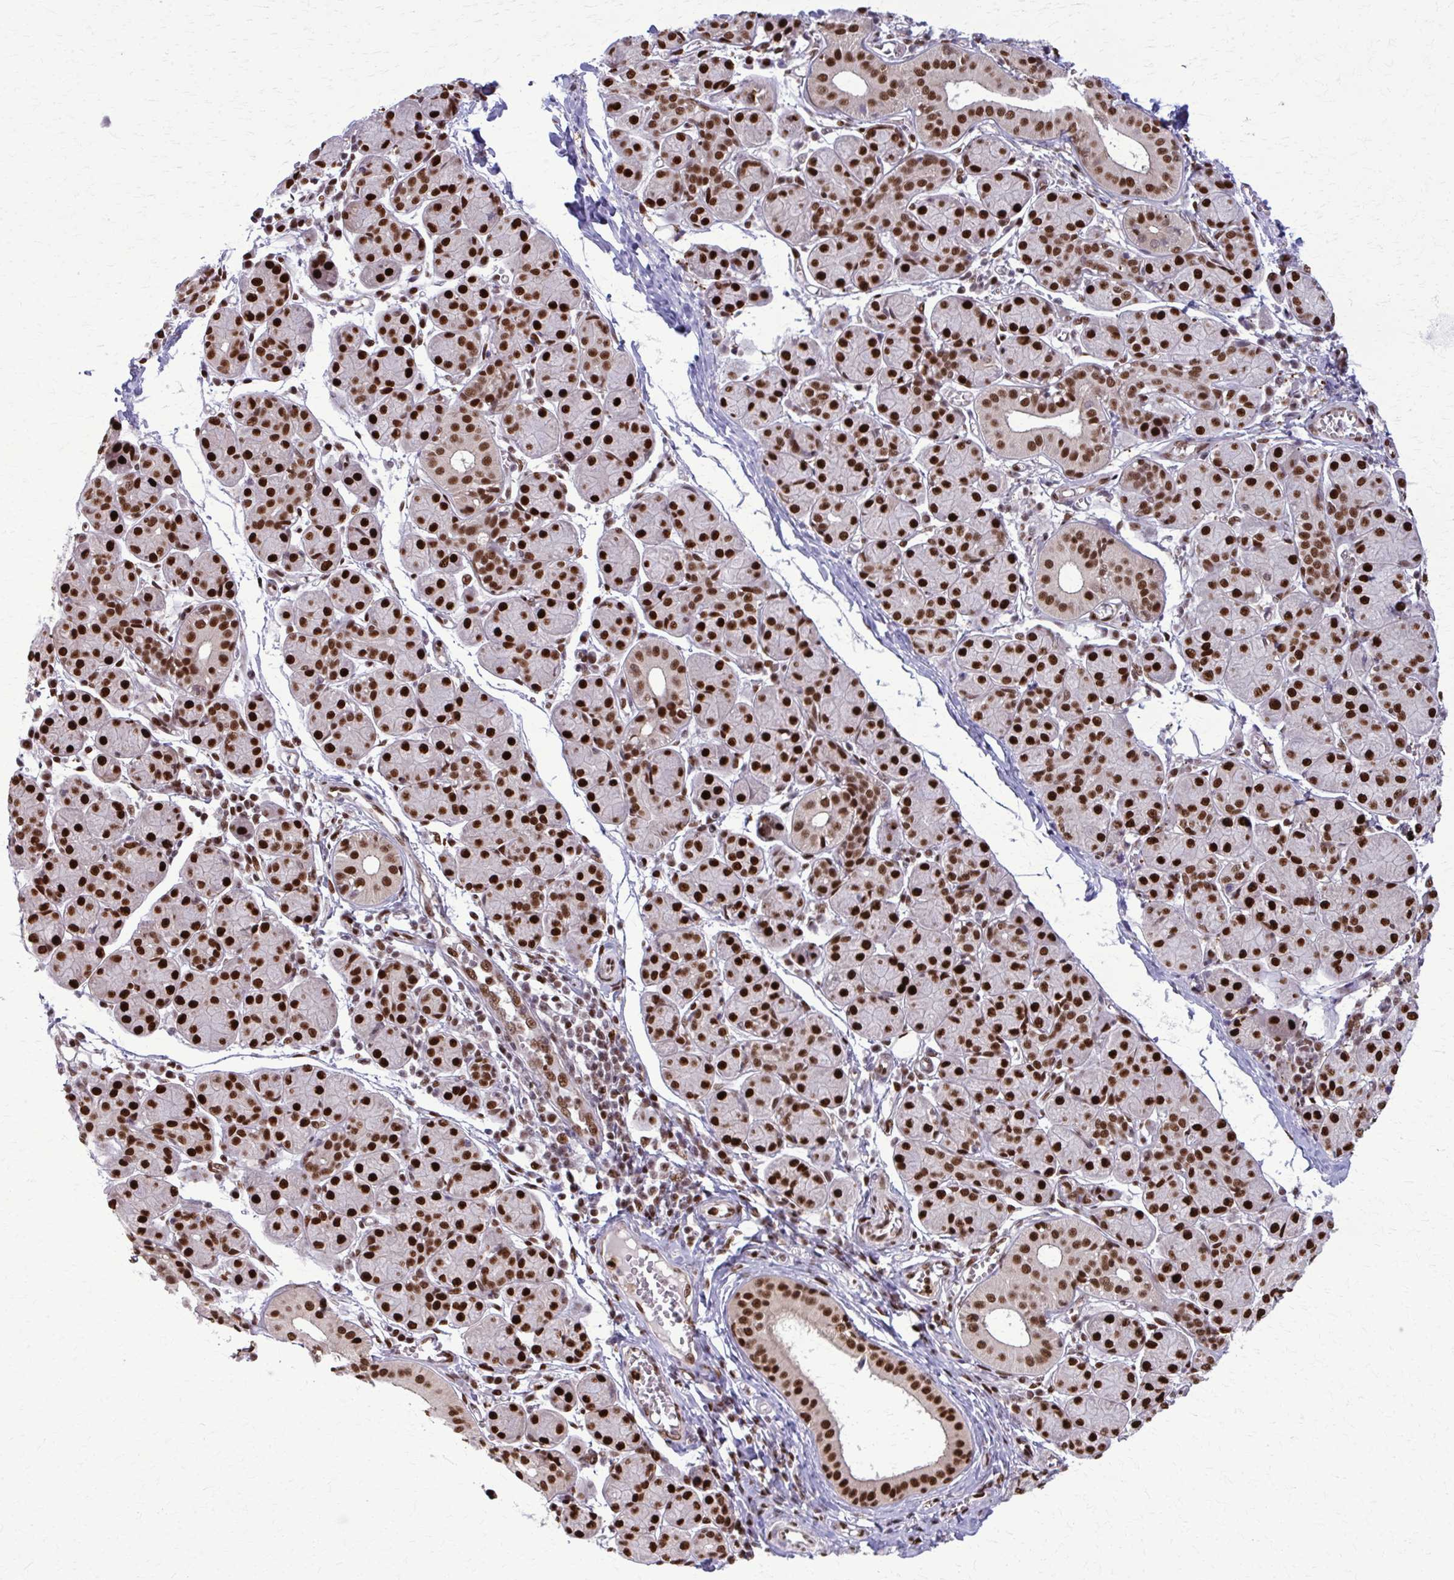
{"staining": {"intensity": "strong", "quantity": ">75%", "location": "nuclear"}, "tissue": "salivary gland", "cell_type": "Glandular cells", "image_type": "normal", "snomed": [{"axis": "morphology", "description": "Normal tissue, NOS"}, {"axis": "morphology", "description": "Inflammation, NOS"}, {"axis": "topography", "description": "Lymph node"}, {"axis": "topography", "description": "Salivary gland"}], "caption": "Immunohistochemistry (IHC) of benign salivary gland exhibits high levels of strong nuclear staining in approximately >75% of glandular cells.", "gene": "ZNF559", "patient": {"sex": "male", "age": 3}}